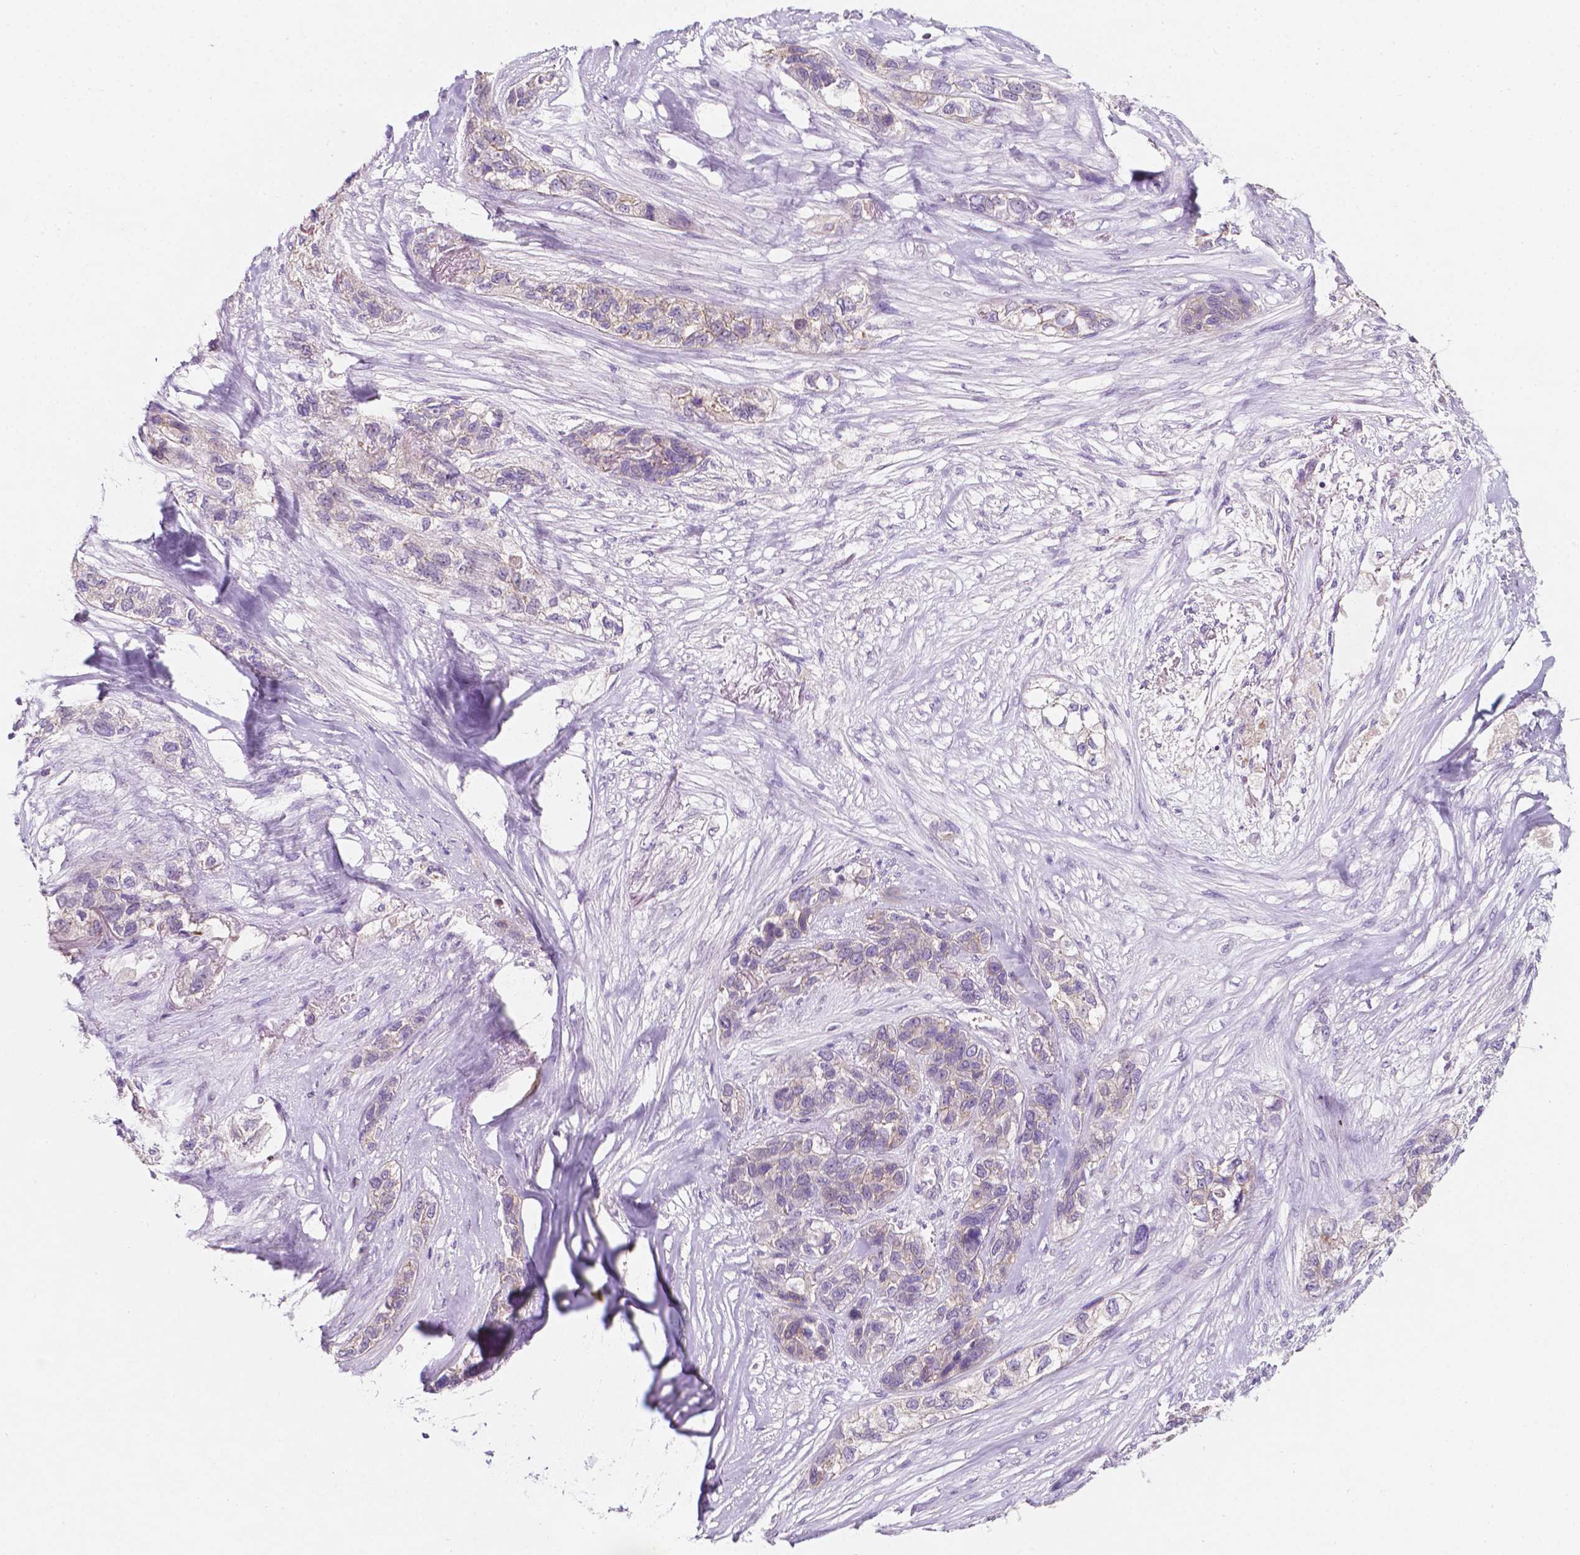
{"staining": {"intensity": "negative", "quantity": "none", "location": "none"}, "tissue": "lung cancer", "cell_type": "Tumor cells", "image_type": "cancer", "snomed": [{"axis": "morphology", "description": "Squamous cell carcinoma, NOS"}, {"axis": "topography", "description": "Lung"}], "caption": "This micrograph is of lung cancer (squamous cell carcinoma) stained with IHC to label a protein in brown with the nuclei are counter-stained blue. There is no positivity in tumor cells. (Immunohistochemistry (ihc), brightfield microscopy, high magnification).", "gene": "EGFR", "patient": {"sex": "female", "age": 70}}